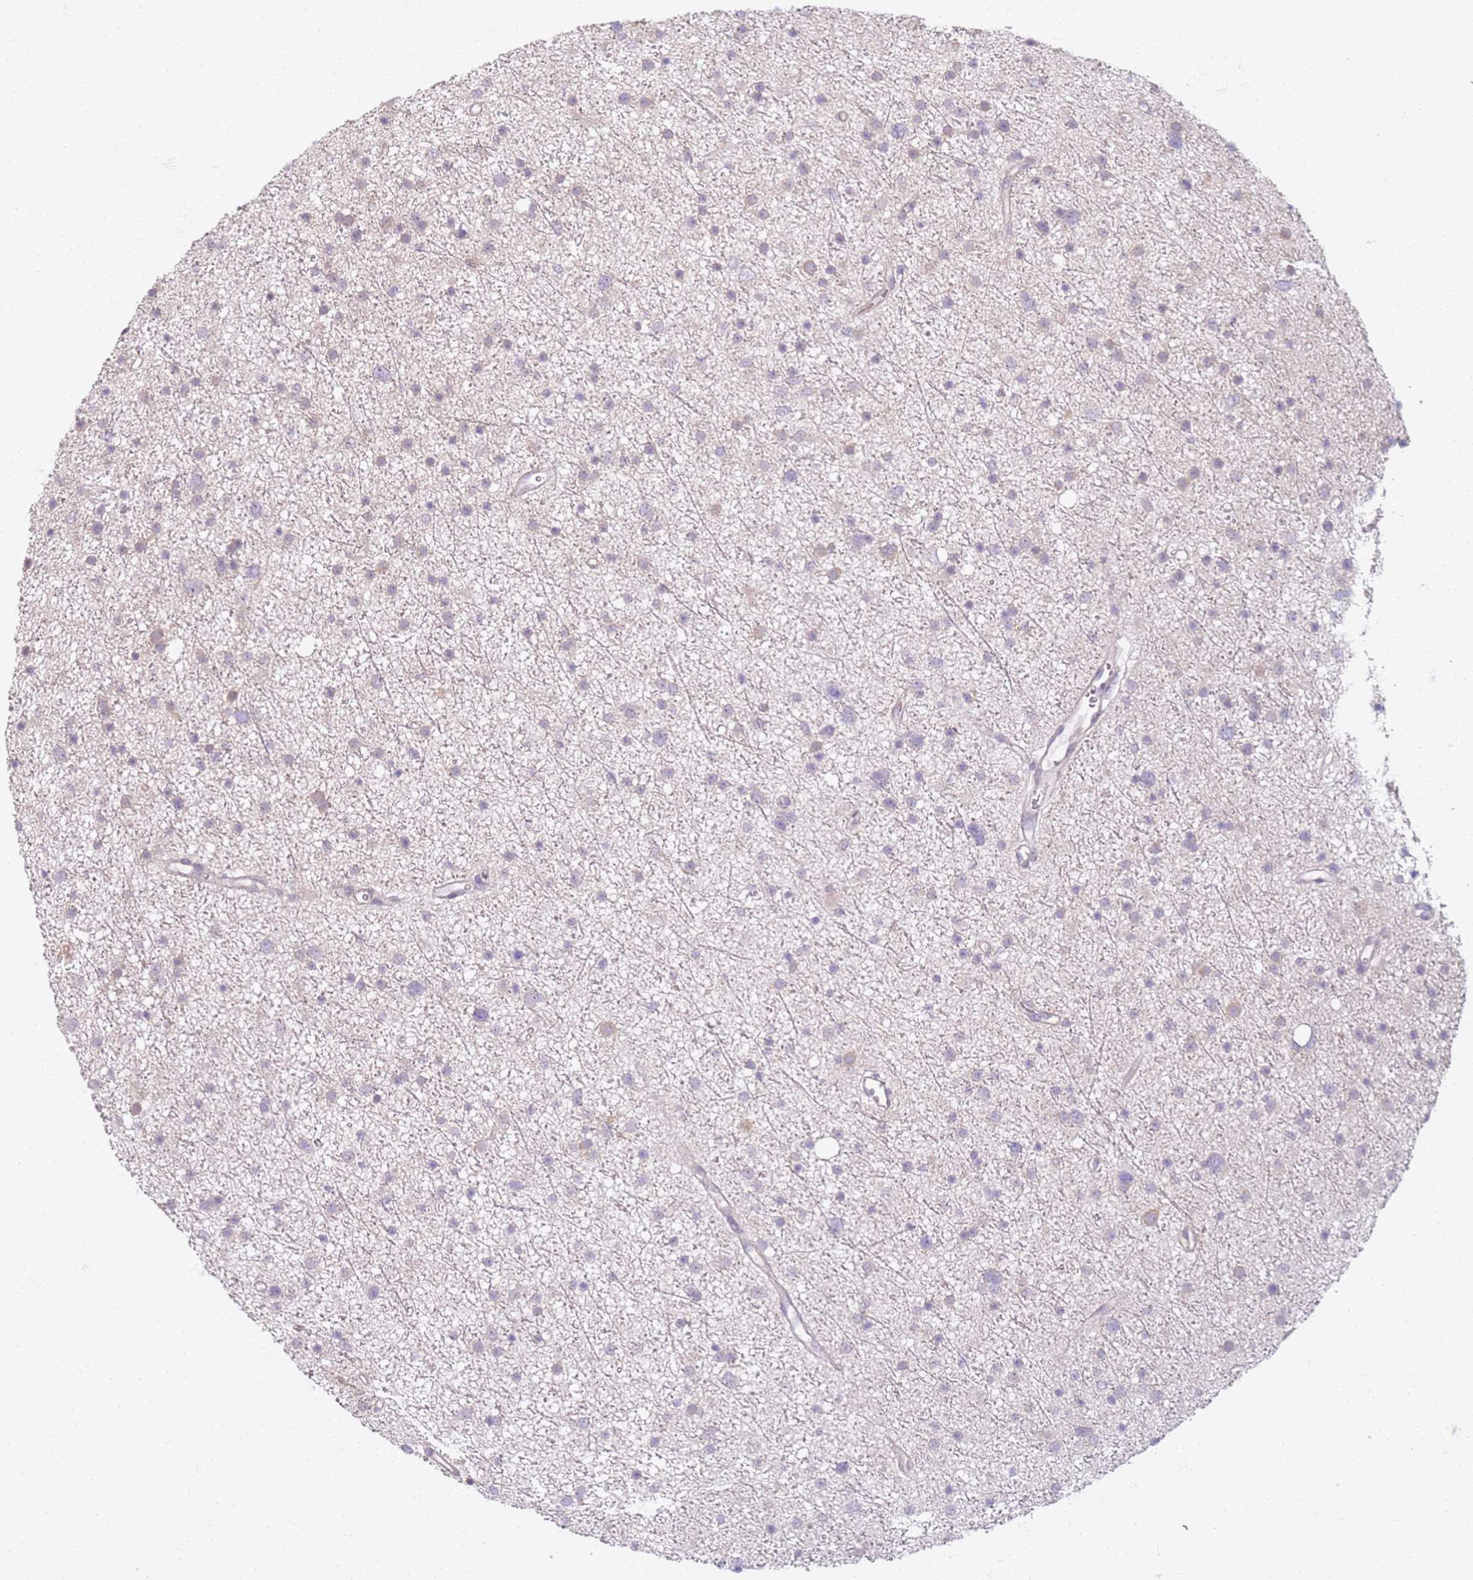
{"staining": {"intensity": "negative", "quantity": "none", "location": "none"}, "tissue": "glioma", "cell_type": "Tumor cells", "image_type": "cancer", "snomed": [{"axis": "morphology", "description": "Glioma, malignant, Low grade"}, {"axis": "topography", "description": "Cerebral cortex"}], "caption": "Immunohistochemistry (IHC) histopathology image of human glioma stained for a protein (brown), which shows no expression in tumor cells.", "gene": "CD40LG", "patient": {"sex": "female", "age": 39}}